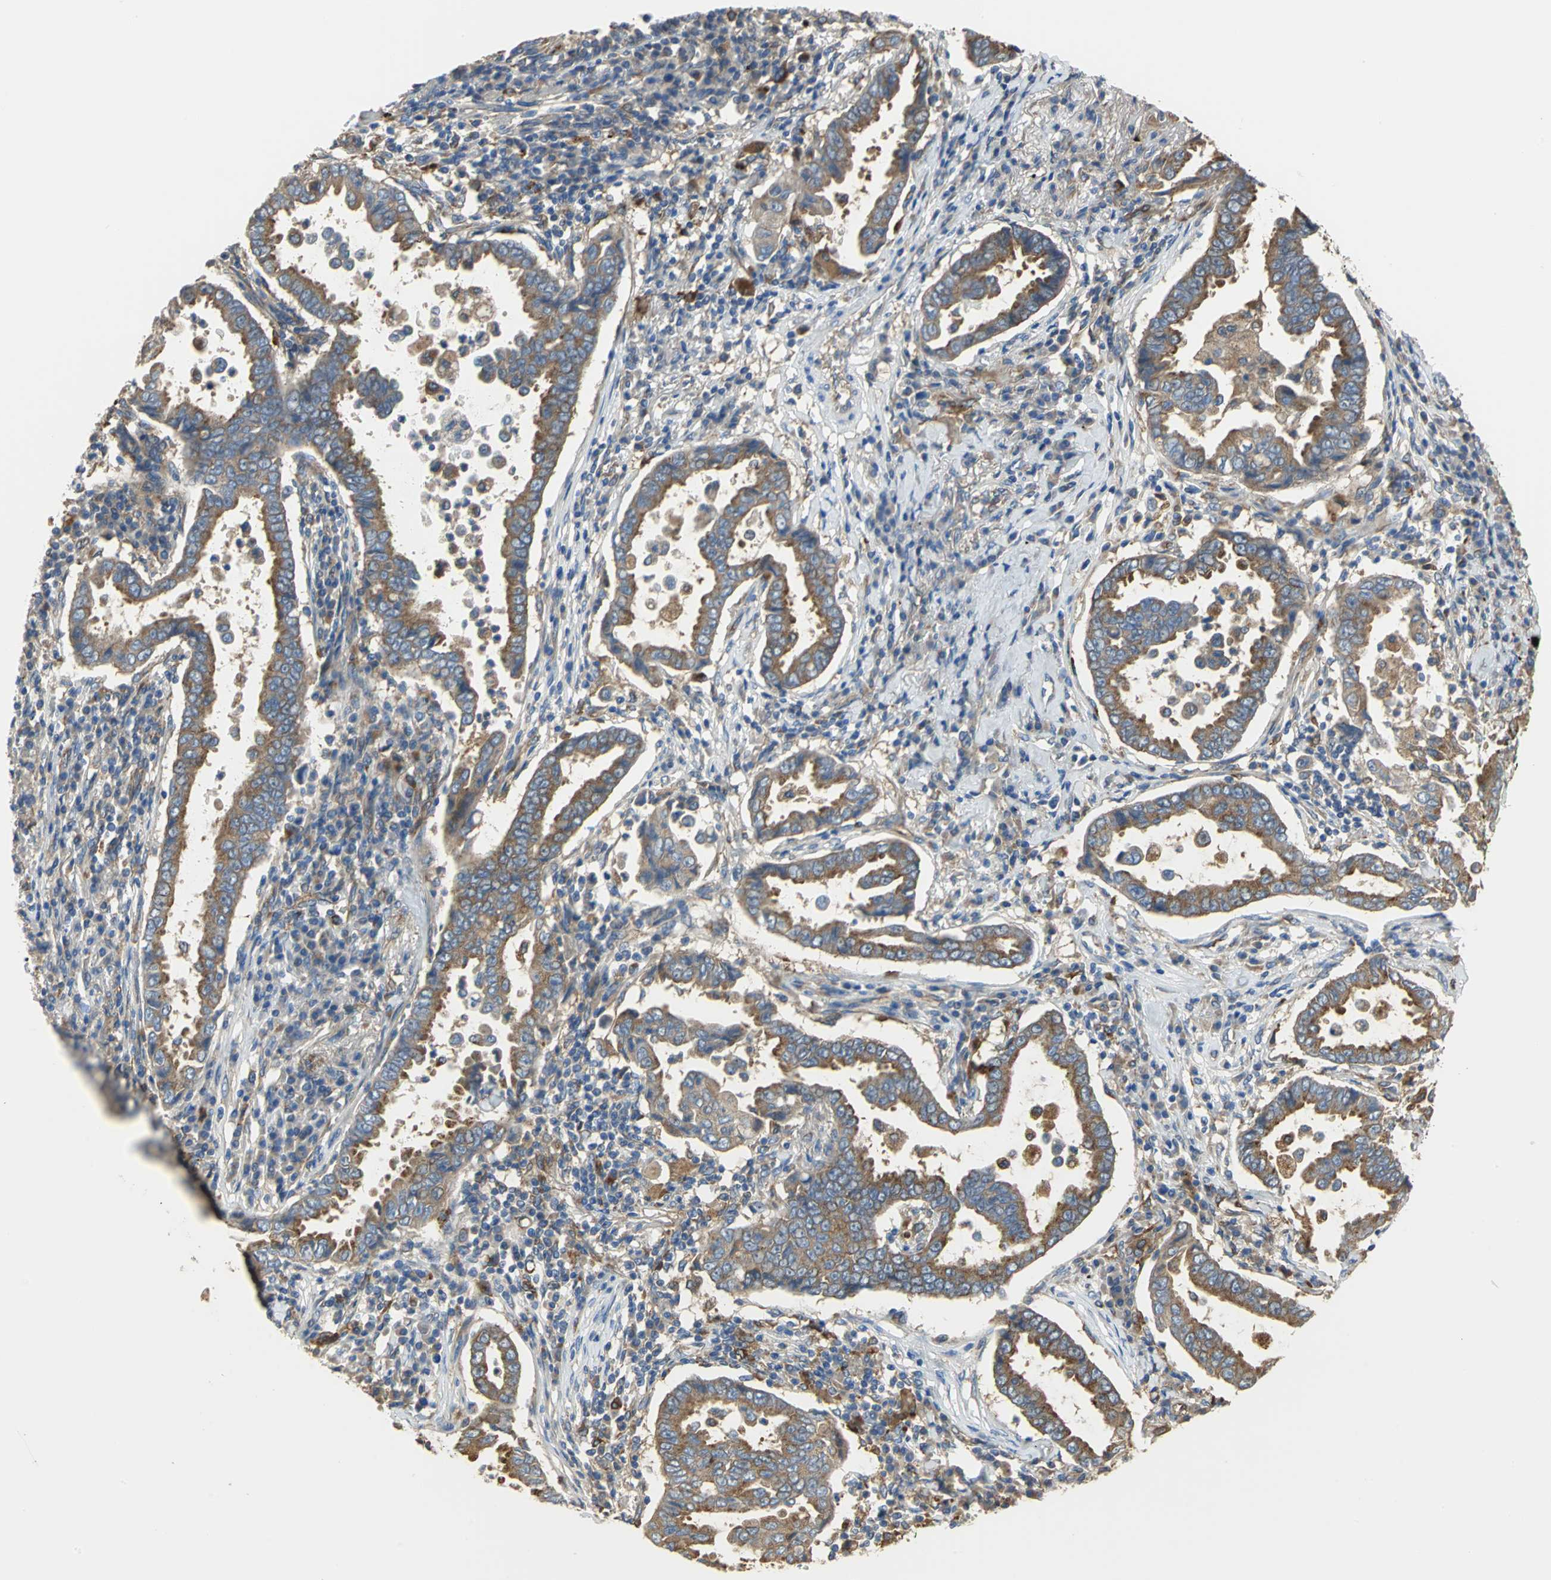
{"staining": {"intensity": "strong", "quantity": ">75%", "location": "cytoplasmic/membranous"}, "tissue": "lung cancer", "cell_type": "Tumor cells", "image_type": "cancer", "snomed": [{"axis": "morphology", "description": "Normal tissue, NOS"}, {"axis": "morphology", "description": "Inflammation, NOS"}, {"axis": "morphology", "description": "Adenocarcinoma, NOS"}, {"axis": "topography", "description": "Lung"}], "caption": "Protein staining of lung cancer tissue displays strong cytoplasmic/membranous staining in about >75% of tumor cells. The staining is performed using DAB (3,3'-diaminobenzidine) brown chromogen to label protein expression. The nuclei are counter-stained blue using hematoxylin.", "gene": "DIAPH2", "patient": {"sex": "female", "age": 64}}